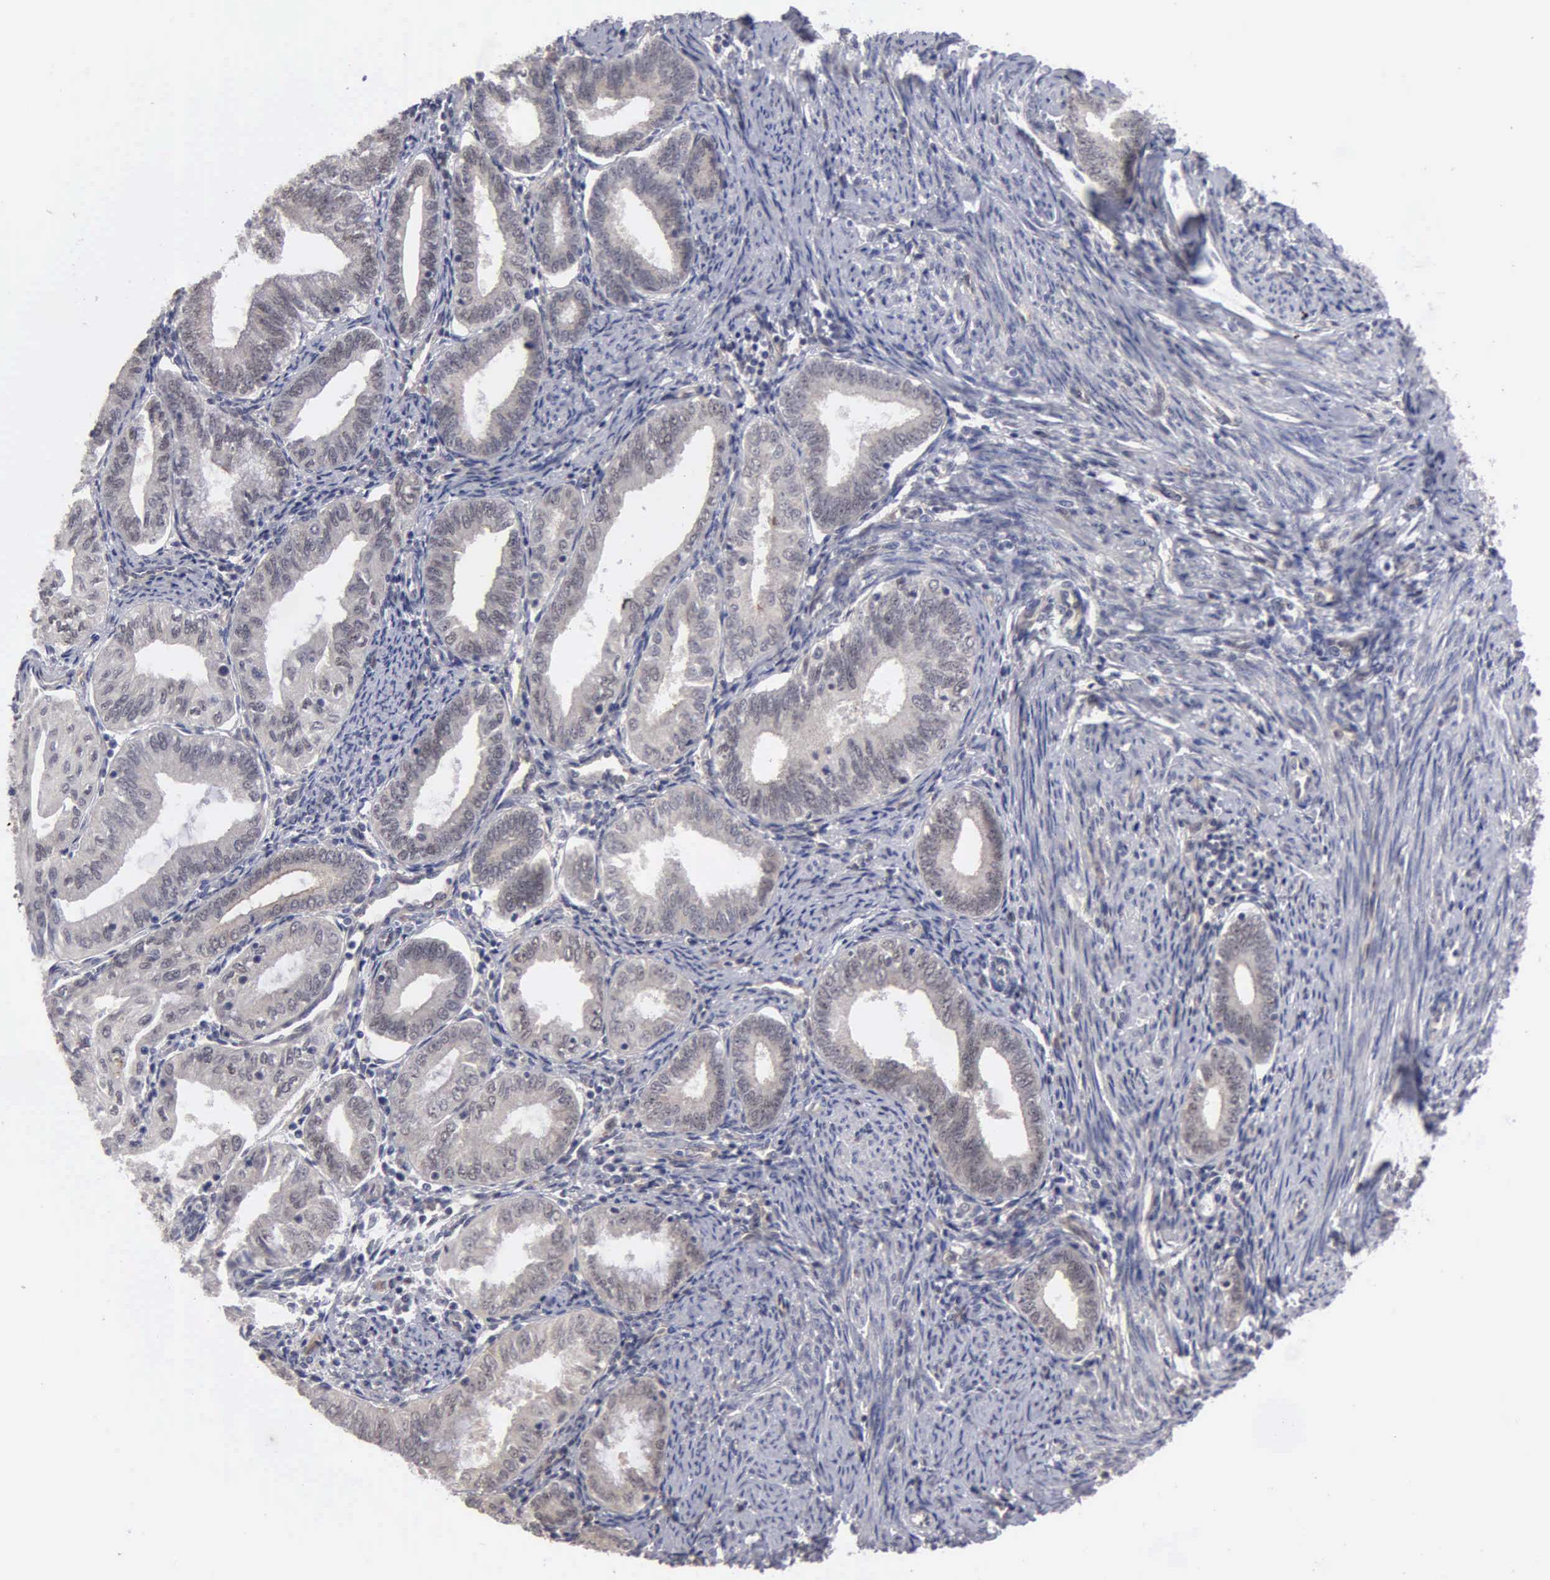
{"staining": {"intensity": "weak", "quantity": "<25%", "location": "cytoplasmic/membranous,nuclear"}, "tissue": "endometrial cancer", "cell_type": "Tumor cells", "image_type": "cancer", "snomed": [{"axis": "morphology", "description": "Adenocarcinoma, NOS"}, {"axis": "topography", "description": "Endometrium"}], "caption": "Immunohistochemical staining of human endometrial cancer reveals no significant staining in tumor cells.", "gene": "ZBTB33", "patient": {"sex": "female", "age": 55}}